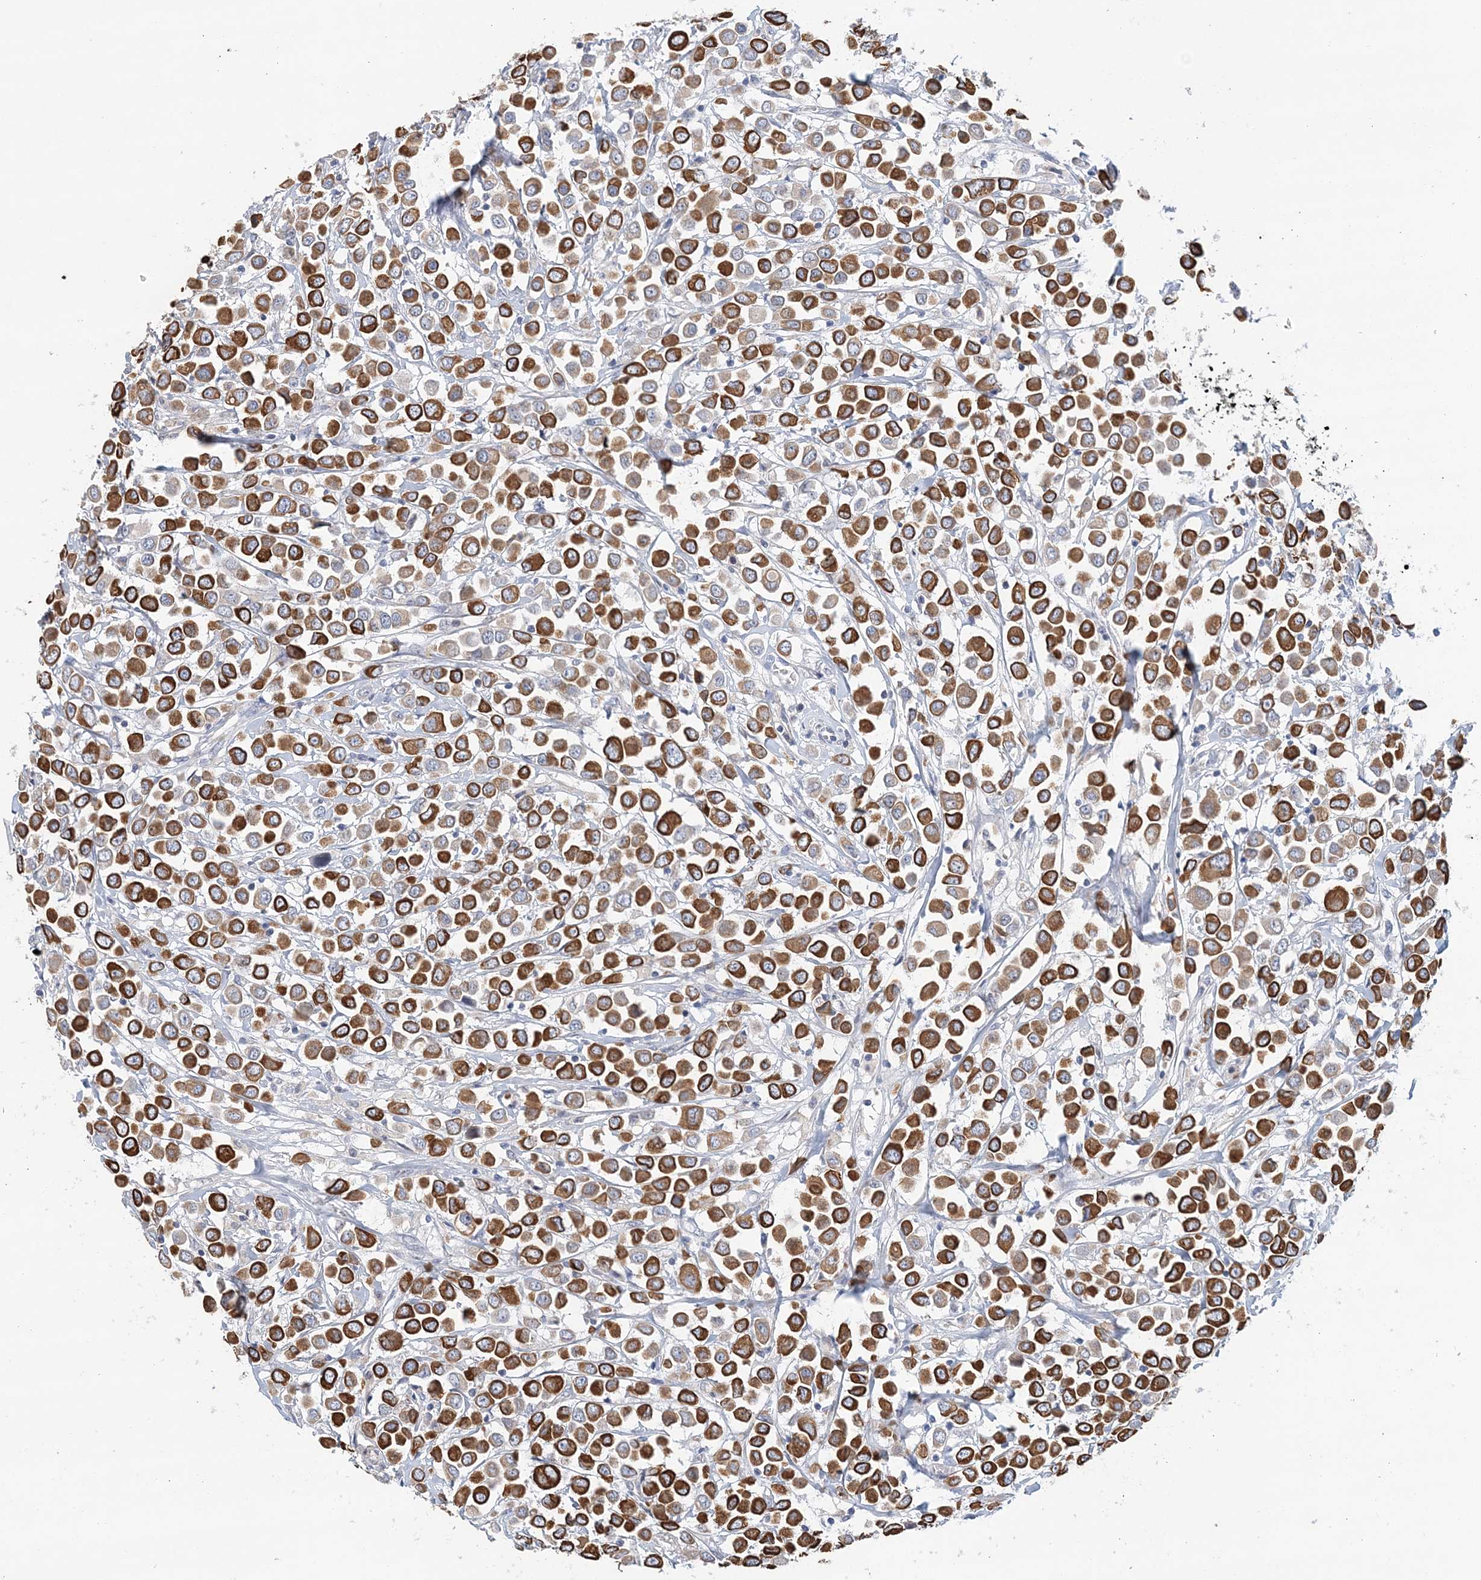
{"staining": {"intensity": "strong", "quantity": ">75%", "location": "cytoplasmic/membranous"}, "tissue": "breast cancer", "cell_type": "Tumor cells", "image_type": "cancer", "snomed": [{"axis": "morphology", "description": "Duct carcinoma"}, {"axis": "topography", "description": "Breast"}], "caption": "Breast cancer stained for a protein (brown) shows strong cytoplasmic/membranous positive staining in approximately >75% of tumor cells.", "gene": "LRRIQ4", "patient": {"sex": "female", "age": 61}}